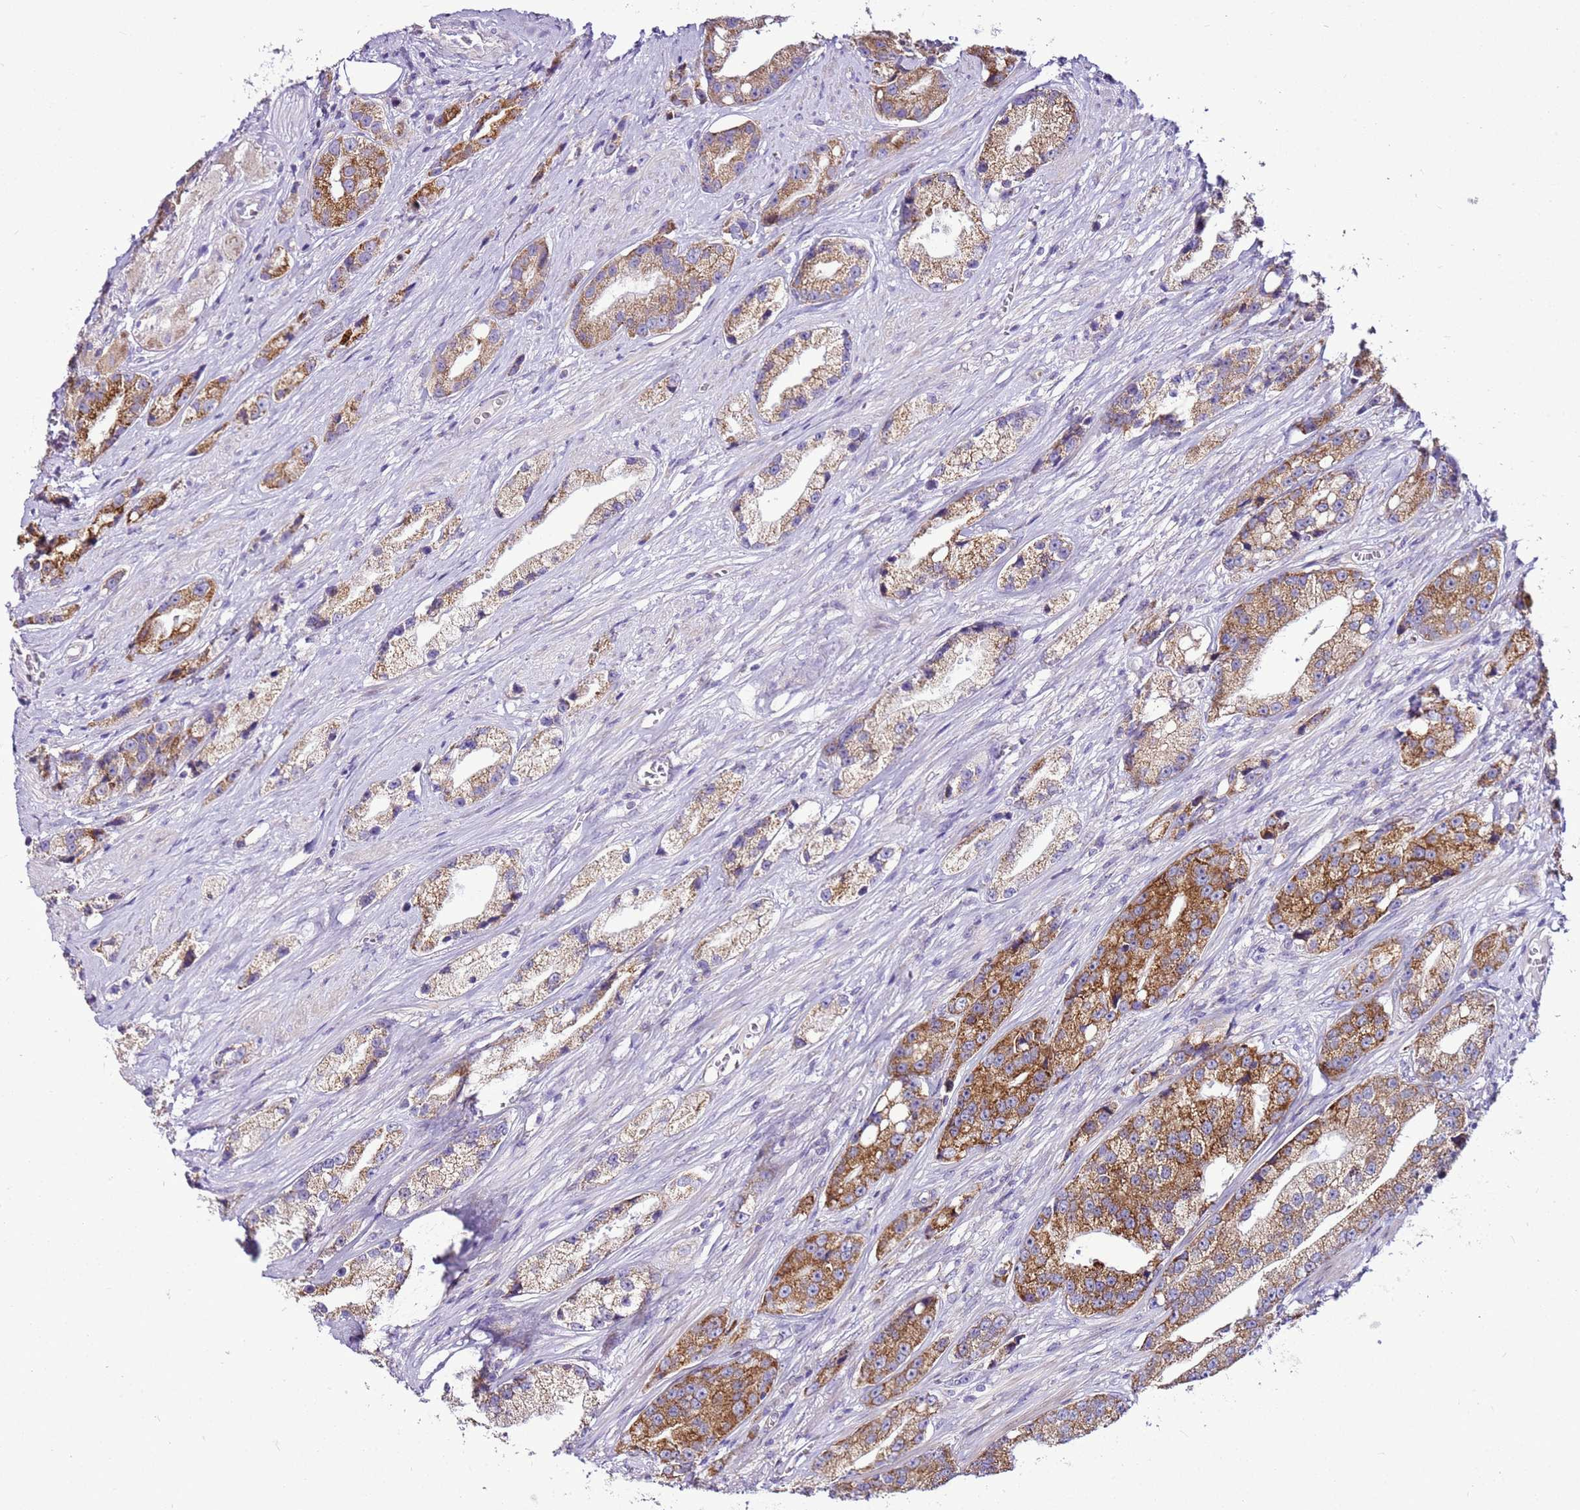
{"staining": {"intensity": "moderate", "quantity": ">75%", "location": "cytoplasmic/membranous"}, "tissue": "prostate cancer", "cell_type": "Tumor cells", "image_type": "cancer", "snomed": [{"axis": "morphology", "description": "Adenocarcinoma, High grade"}, {"axis": "topography", "description": "Prostate"}], "caption": "Human prostate cancer stained for a protein (brown) shows moderate cytoplasmic/membranous positive positivity in approximately >75% of tumor cells.", "gene": "MRPL36", "patient": {"sex": "male", "age": 74}}